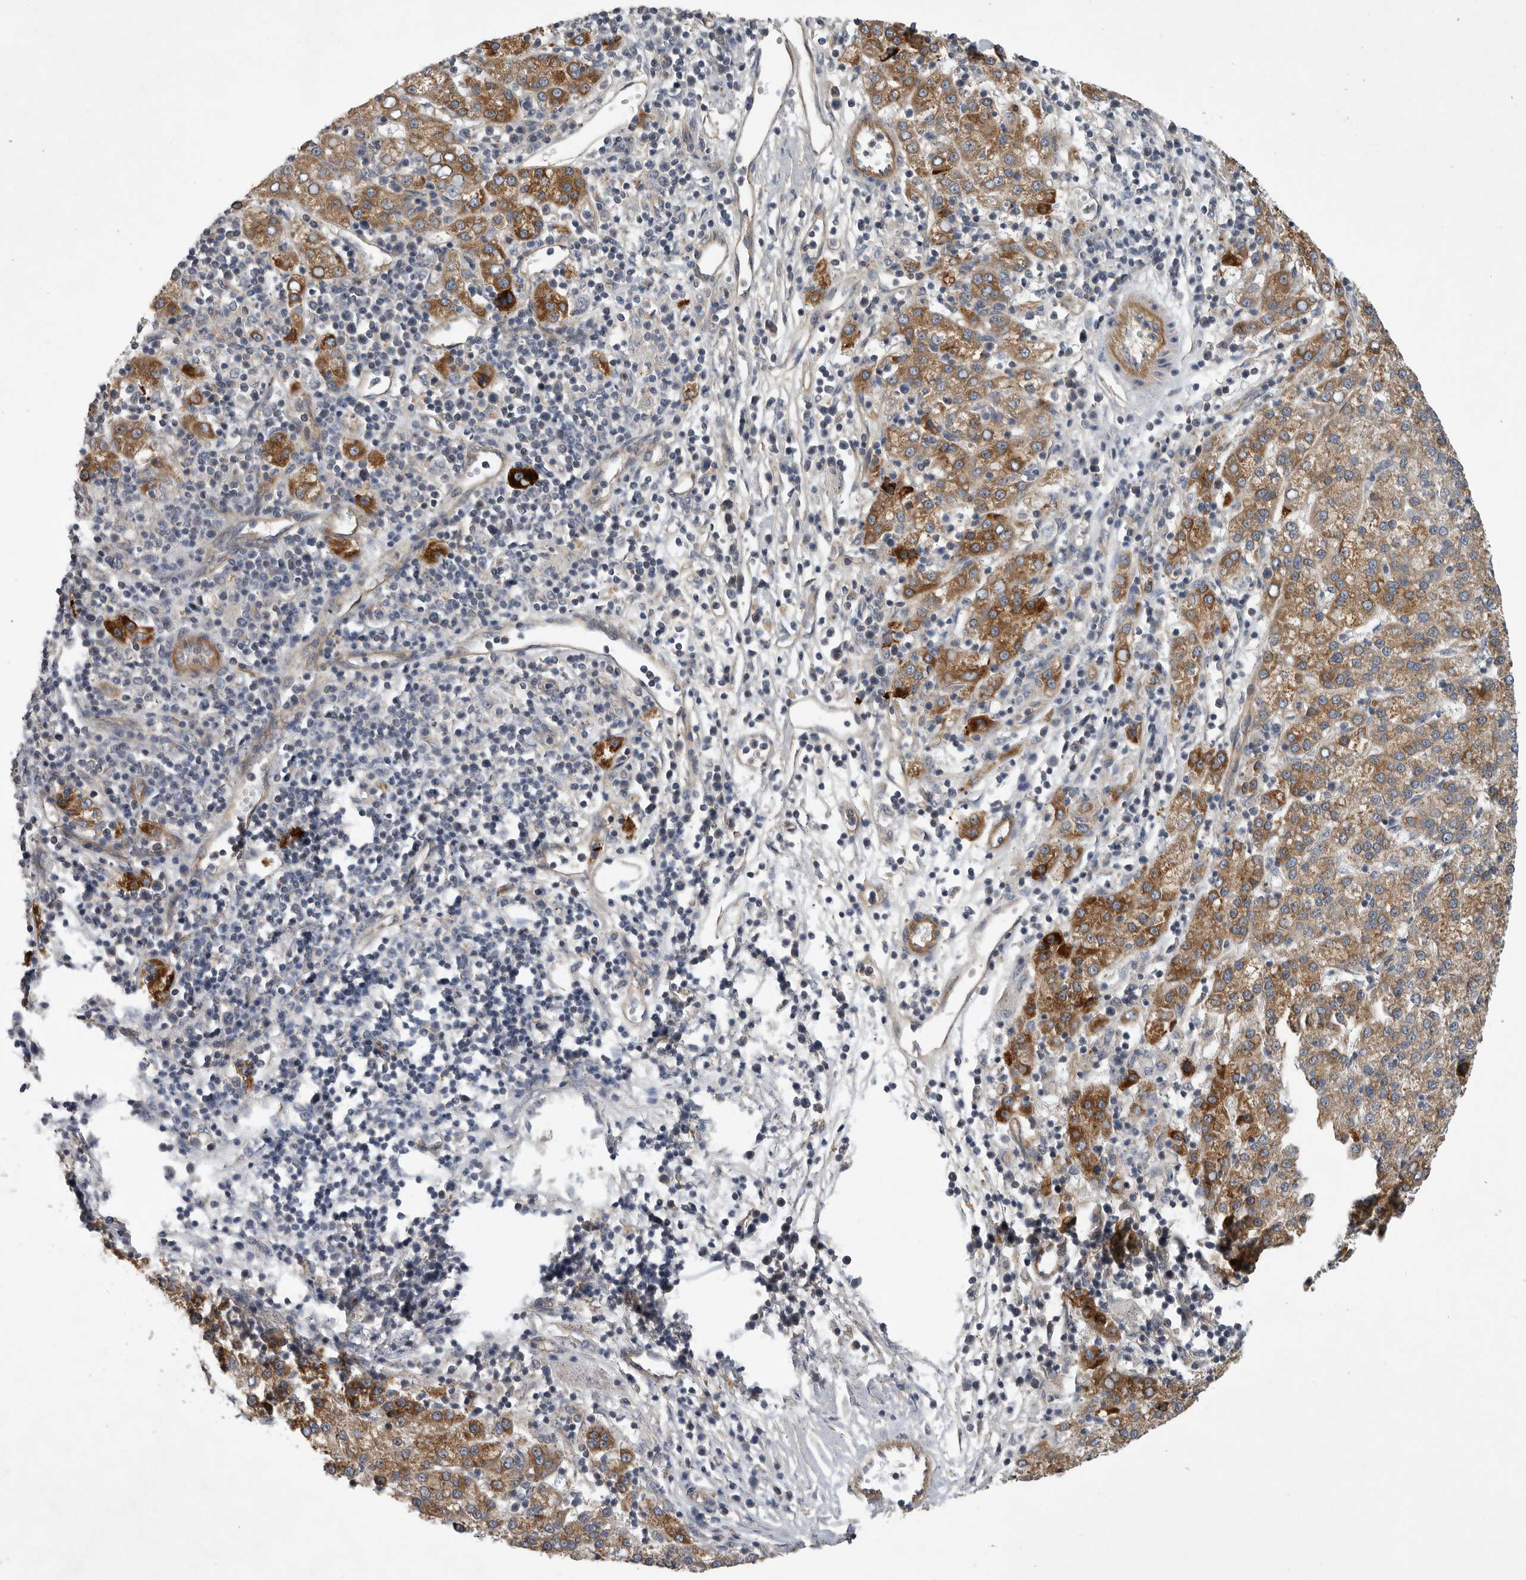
{"staining": {"intensity": "moderate", "quantity": ">75%", "location": "cytoplasmic/membranous"}, "tissue": "liver cancer", "cell_type": "Tumor cells", "image_type": "cancer", "snomed": [{"axis": "morphology", "description": "Carcinoma, Hepatocellular, NOS"}, {"axis": "topography", "description": "Liver"}], "caption": "A brown stain shows moderate cytoplasmic/membranous expression of a protein in liver cancer tumor cells.", "gene": "MLPH", "patient": {"sex": "female", "age": 58}}